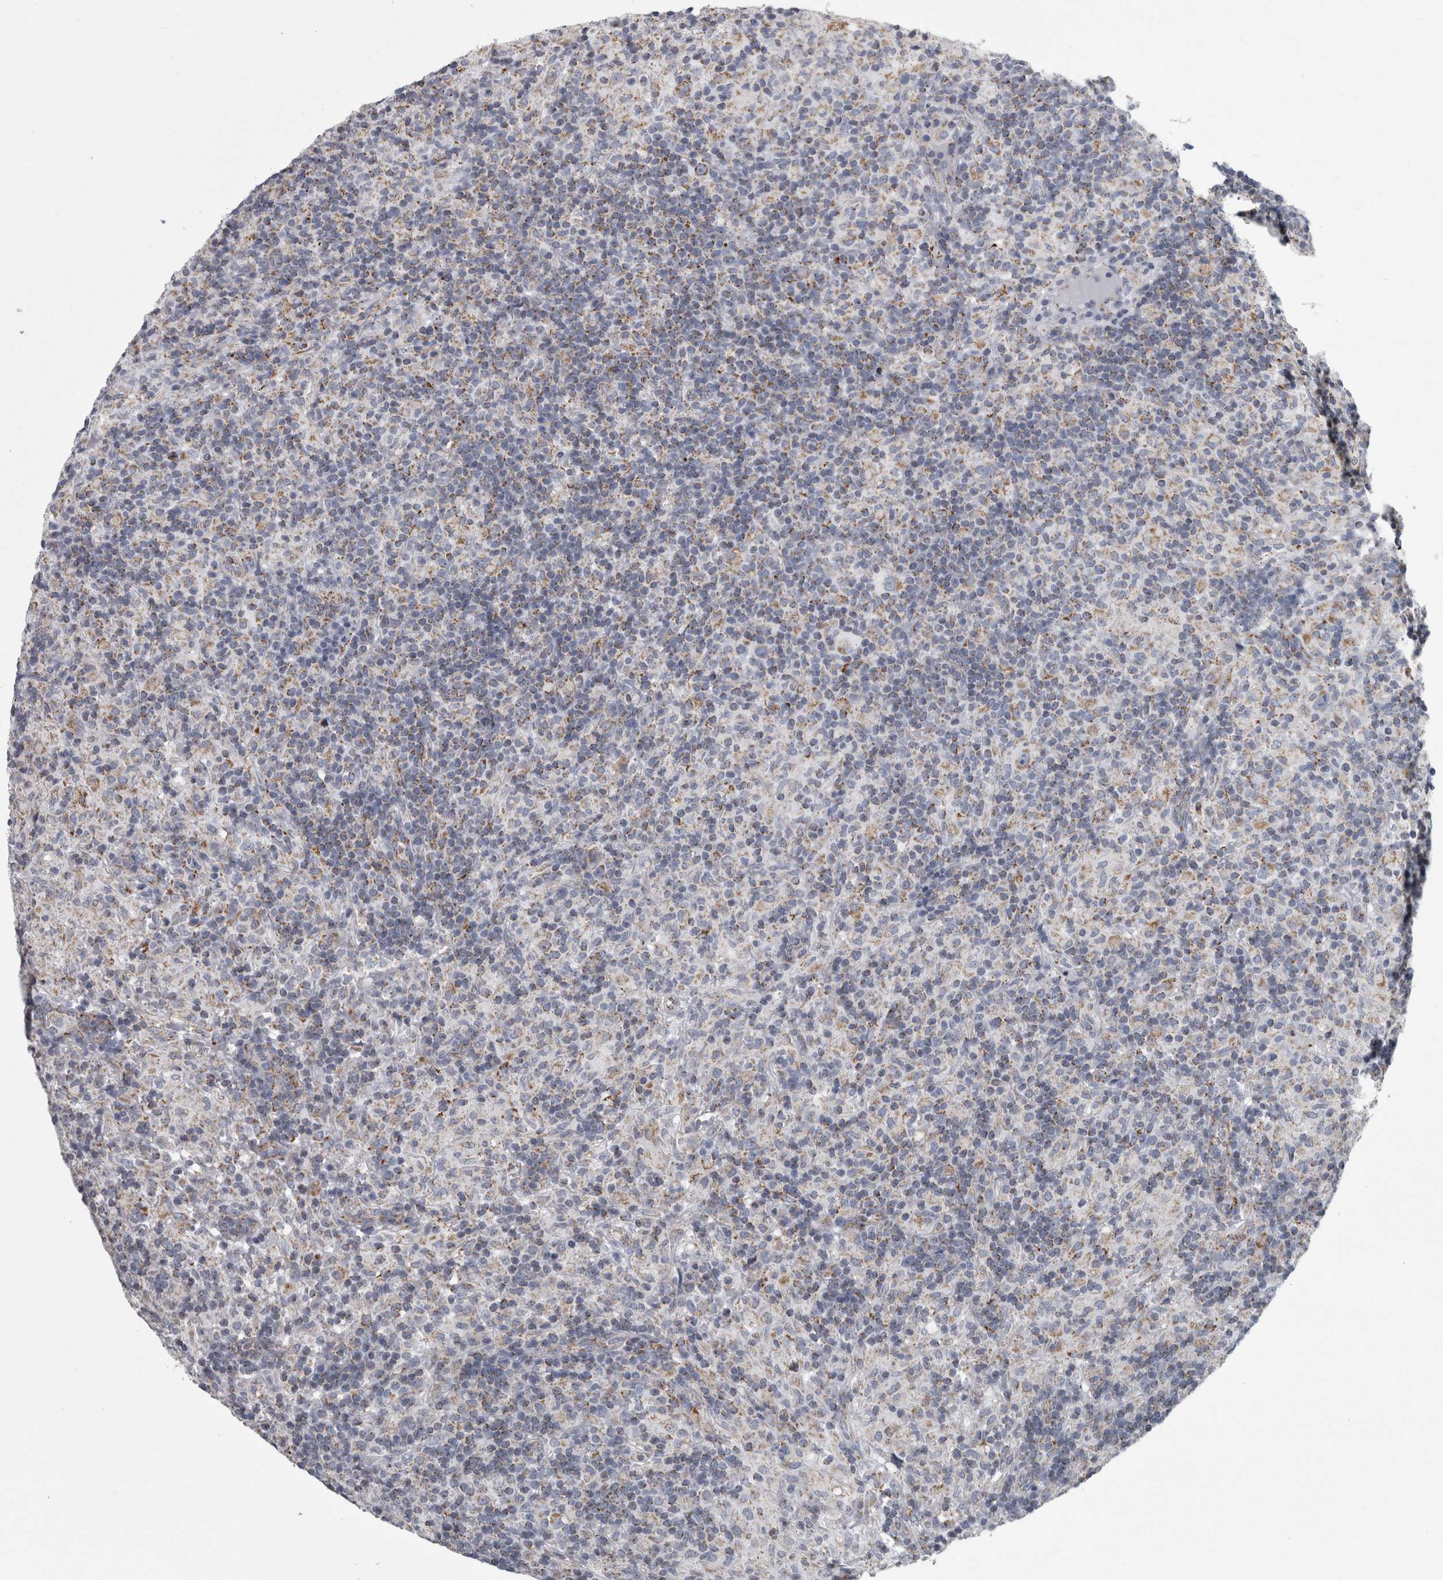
{"staining": {"intensity": "weak", "quantity": ">75%", "location": "cytoplasmic/membranous"}, "tissue": "lymphoma", "cell_type": "Tumor cells", "image_type": "cancer", "snomed": [{"axis": "morphology", "description": "Hodgkin's disease, NOS"}, {"axis": "topography", "description": "Lymph node"}], "caption": "Hodgkin's disease stained with a brown dye shows weak cytoplasmic/membranous positive expression in about >75% of tumor cells.", "gene": "DBT", "patient": {"sex": "male", "age": 70}}